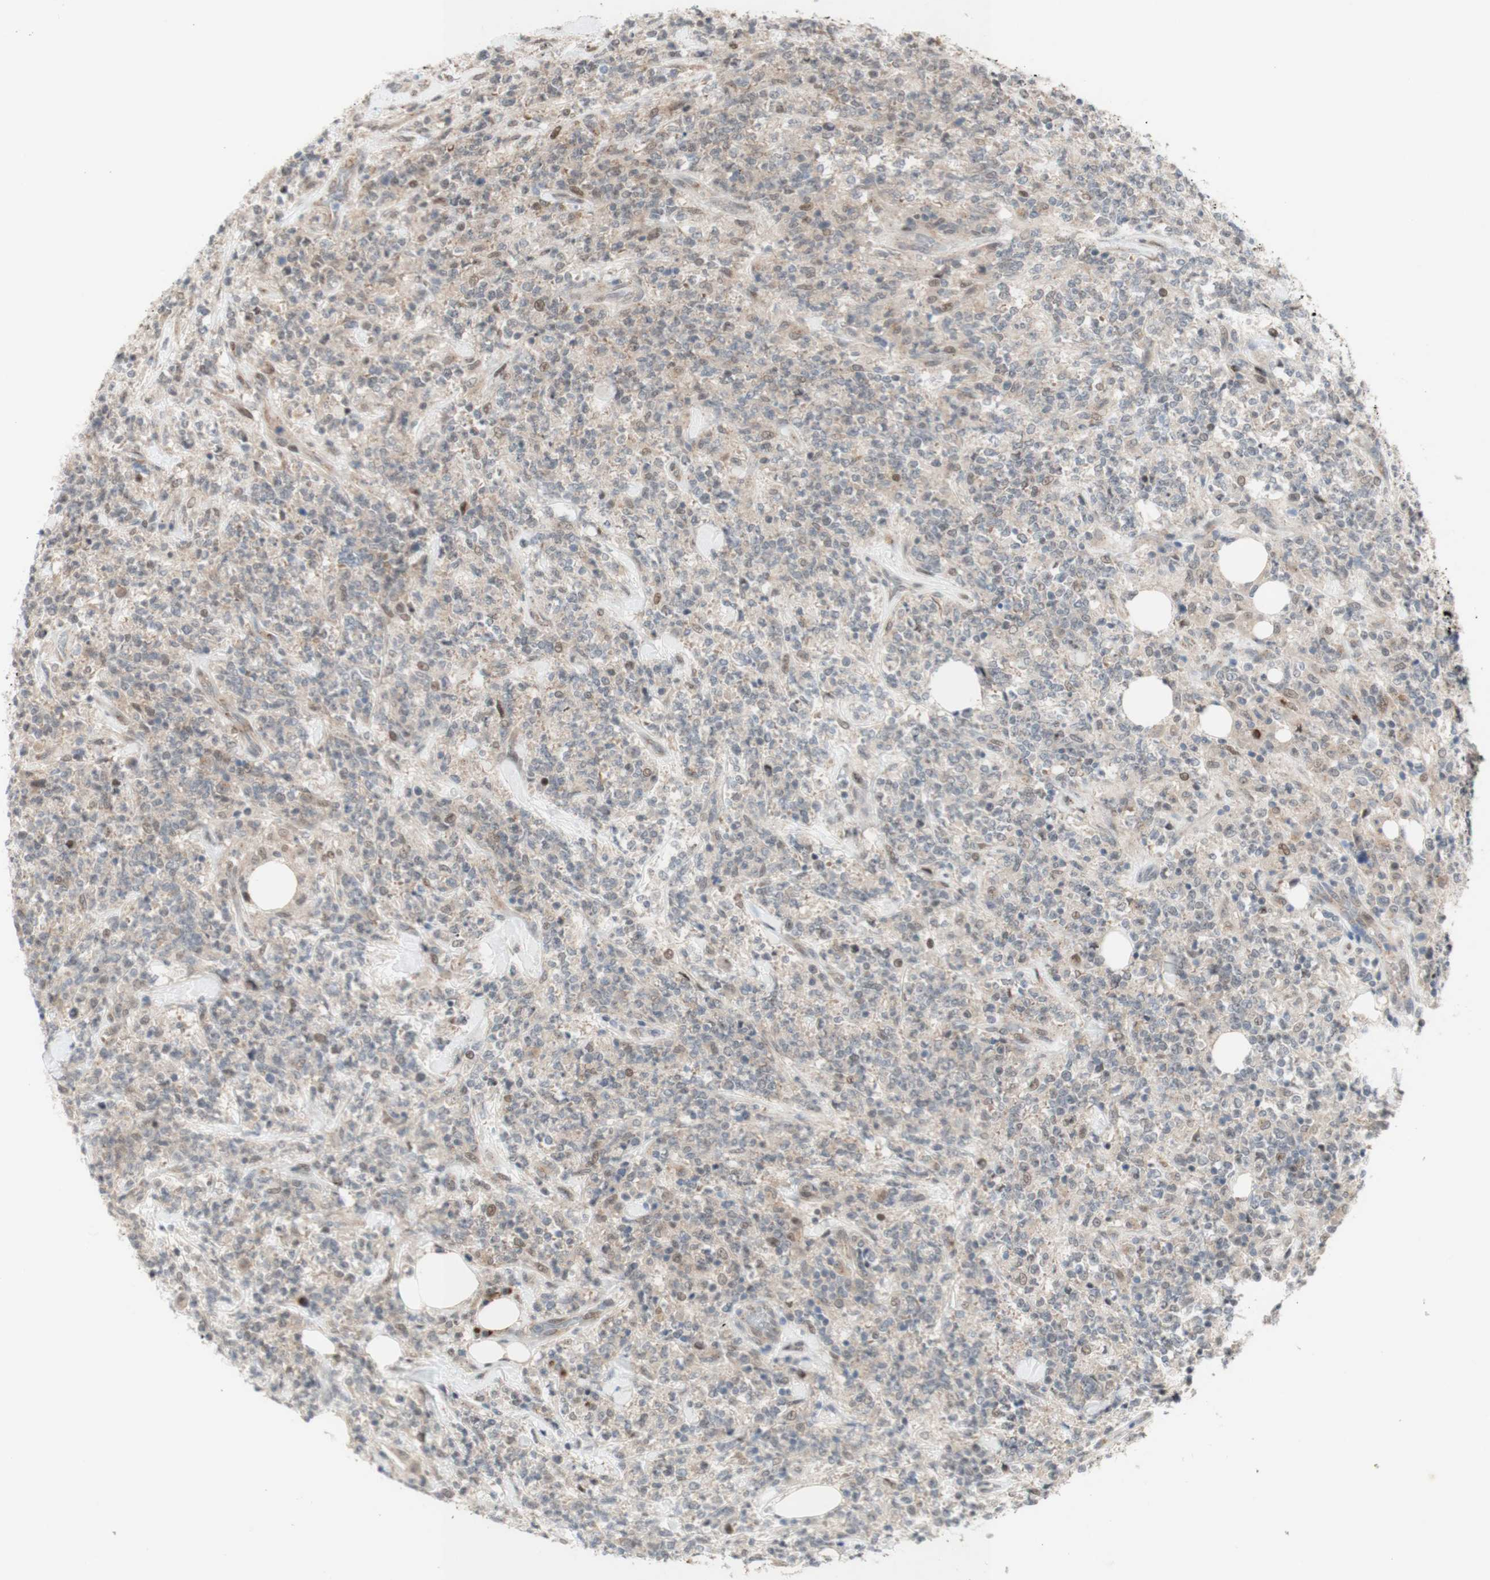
{"staining": {"intensity": "weak", "quantity": "<25%", "location": "nuclear"}, "tissue": "lymphoma", "cell_type": "Tumor cells", "image_type": "cancer", "snomed": [{"axis": "morphology", "description": "Malignant lymphoma, non-Hodgkin's type, High grade"}, {"axis": "topography", "description": "Soft tissue"}], "caption": "This is a micrograph of immunohistochemistry staining of malignant lymphoma, non-Hodgkin's type (high-grade), which shows no positivity in tumor cells.", "gene": "CYLD", "patient": {"sex": "male", "age": 18}}